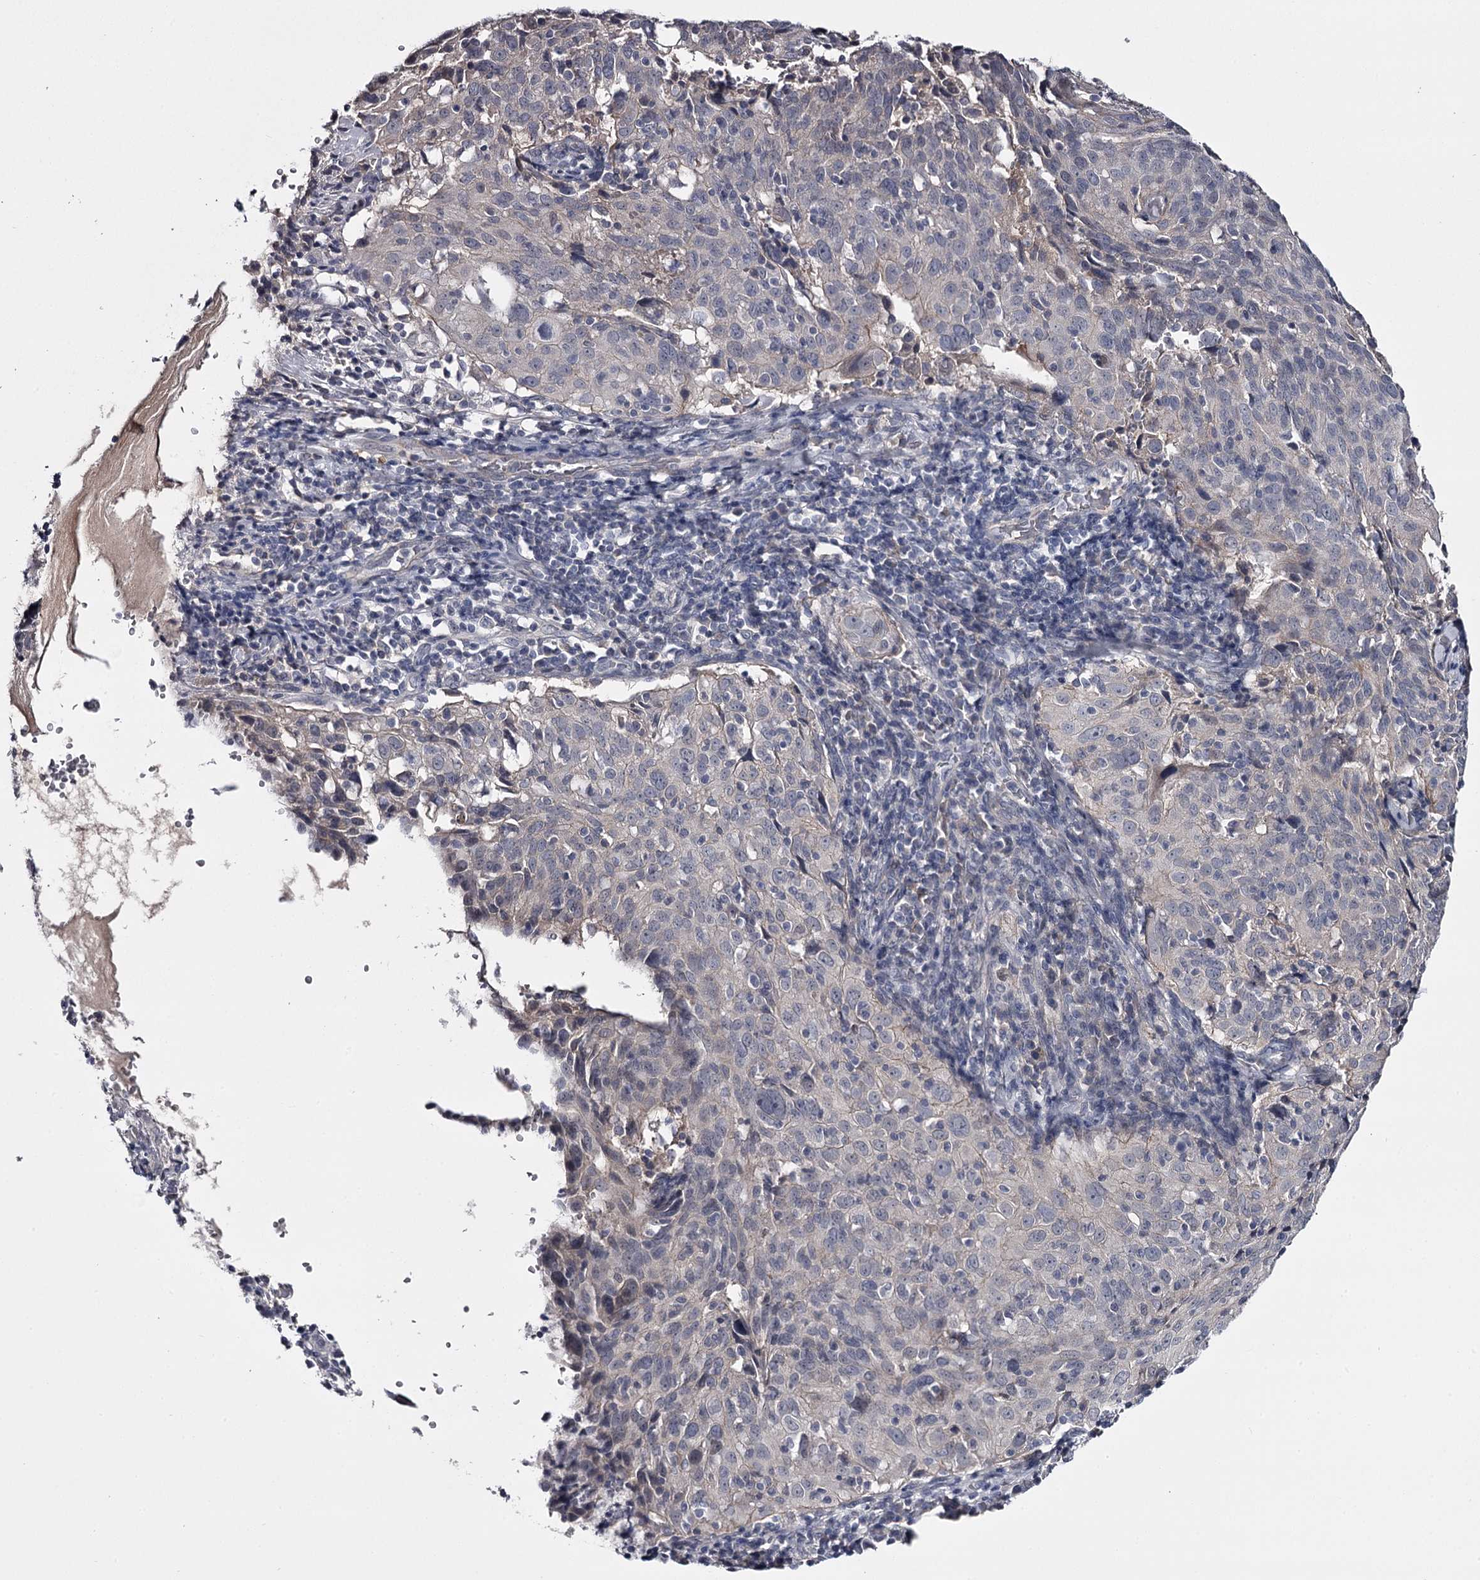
{"staining": {"intensity": "negative", "quantity": "none", "location": "none"}, "tissue": "cervical cancer", "cell_type": "Tumor cells", "image_type": "cancer", "snomed": [{"axis": "morphology", "description": "Squamous cell carcinoma, NOS"}, {"axis": "topography", "description": "Cervix"}], "caption": "A high-resolution micrograph shows immunohistochemistry staining of squamous cell carcinoma (cervical), which reveals no significant positivity in tumor cells.", "gene": "FDXACB1", "patient": {"sex": "female", "age": 31}}